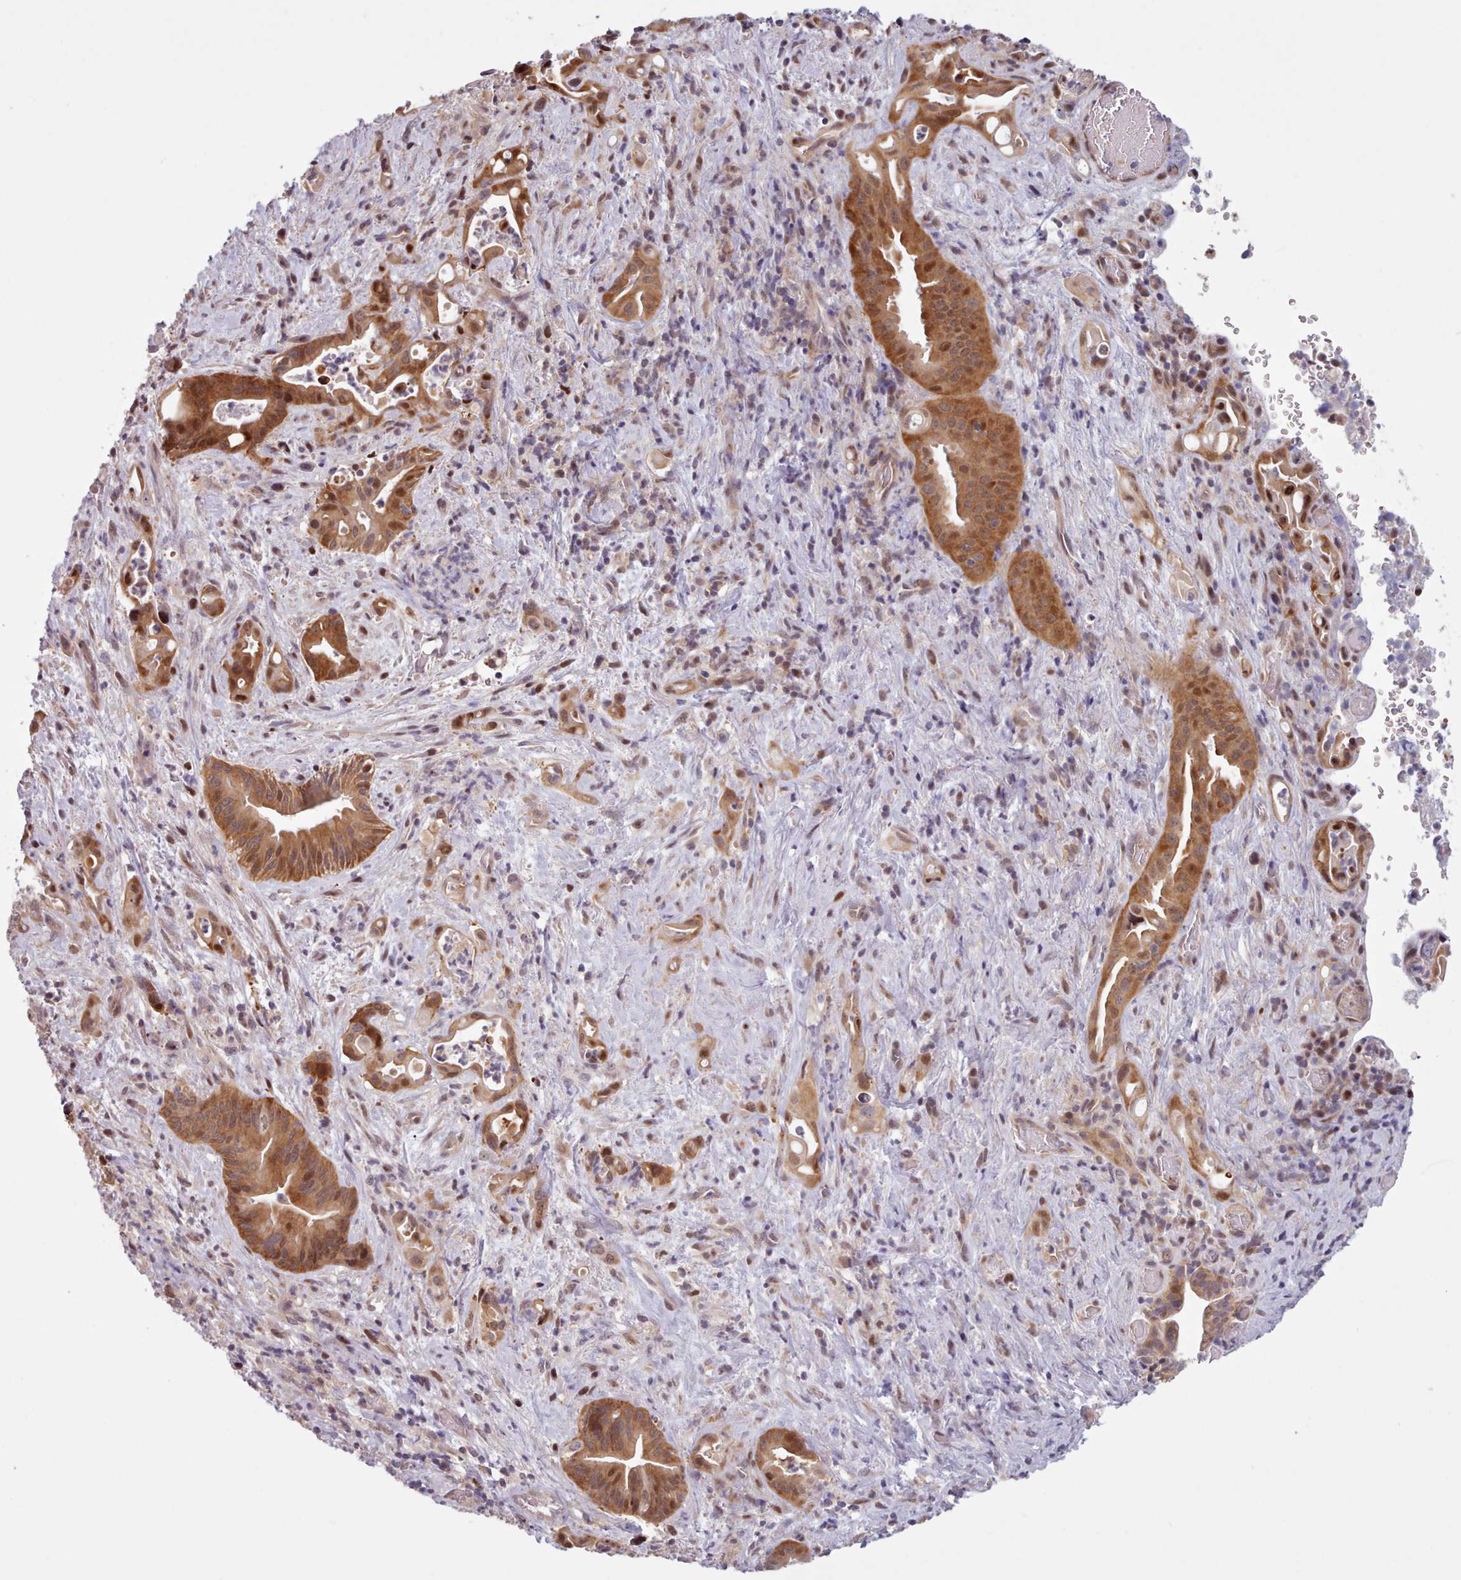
{"staining": {"intensity": "moderate", "quantity": ">75%", "location": "cytoplasmic/membranous,nuclear"}, "tissue": "liver cancer", "cell_type": "Tumor cells", "image_type": "cancer", "snomed": [{"axis": "morphology", "description": "Cholangiocarcinoma"}, {"axis": "topography", "description": "Liver"}], "caption": "IHC staining of liver cholangiocarcinoma, which shows medium levels of moderate cytoplasmic/membranous and nuclear expression in approximately >75% of tumor cells indicating moderate cytoplasmic/membranous and nuclear protein staining. The staining was performed using DAB (3,3'-diaminobenzidine) (brown) for protein detection and nuclei were counterstained in hematoxylin (blue).", "gene": "KBTBD7", "patient": {"sex": "female", "age": 68}}